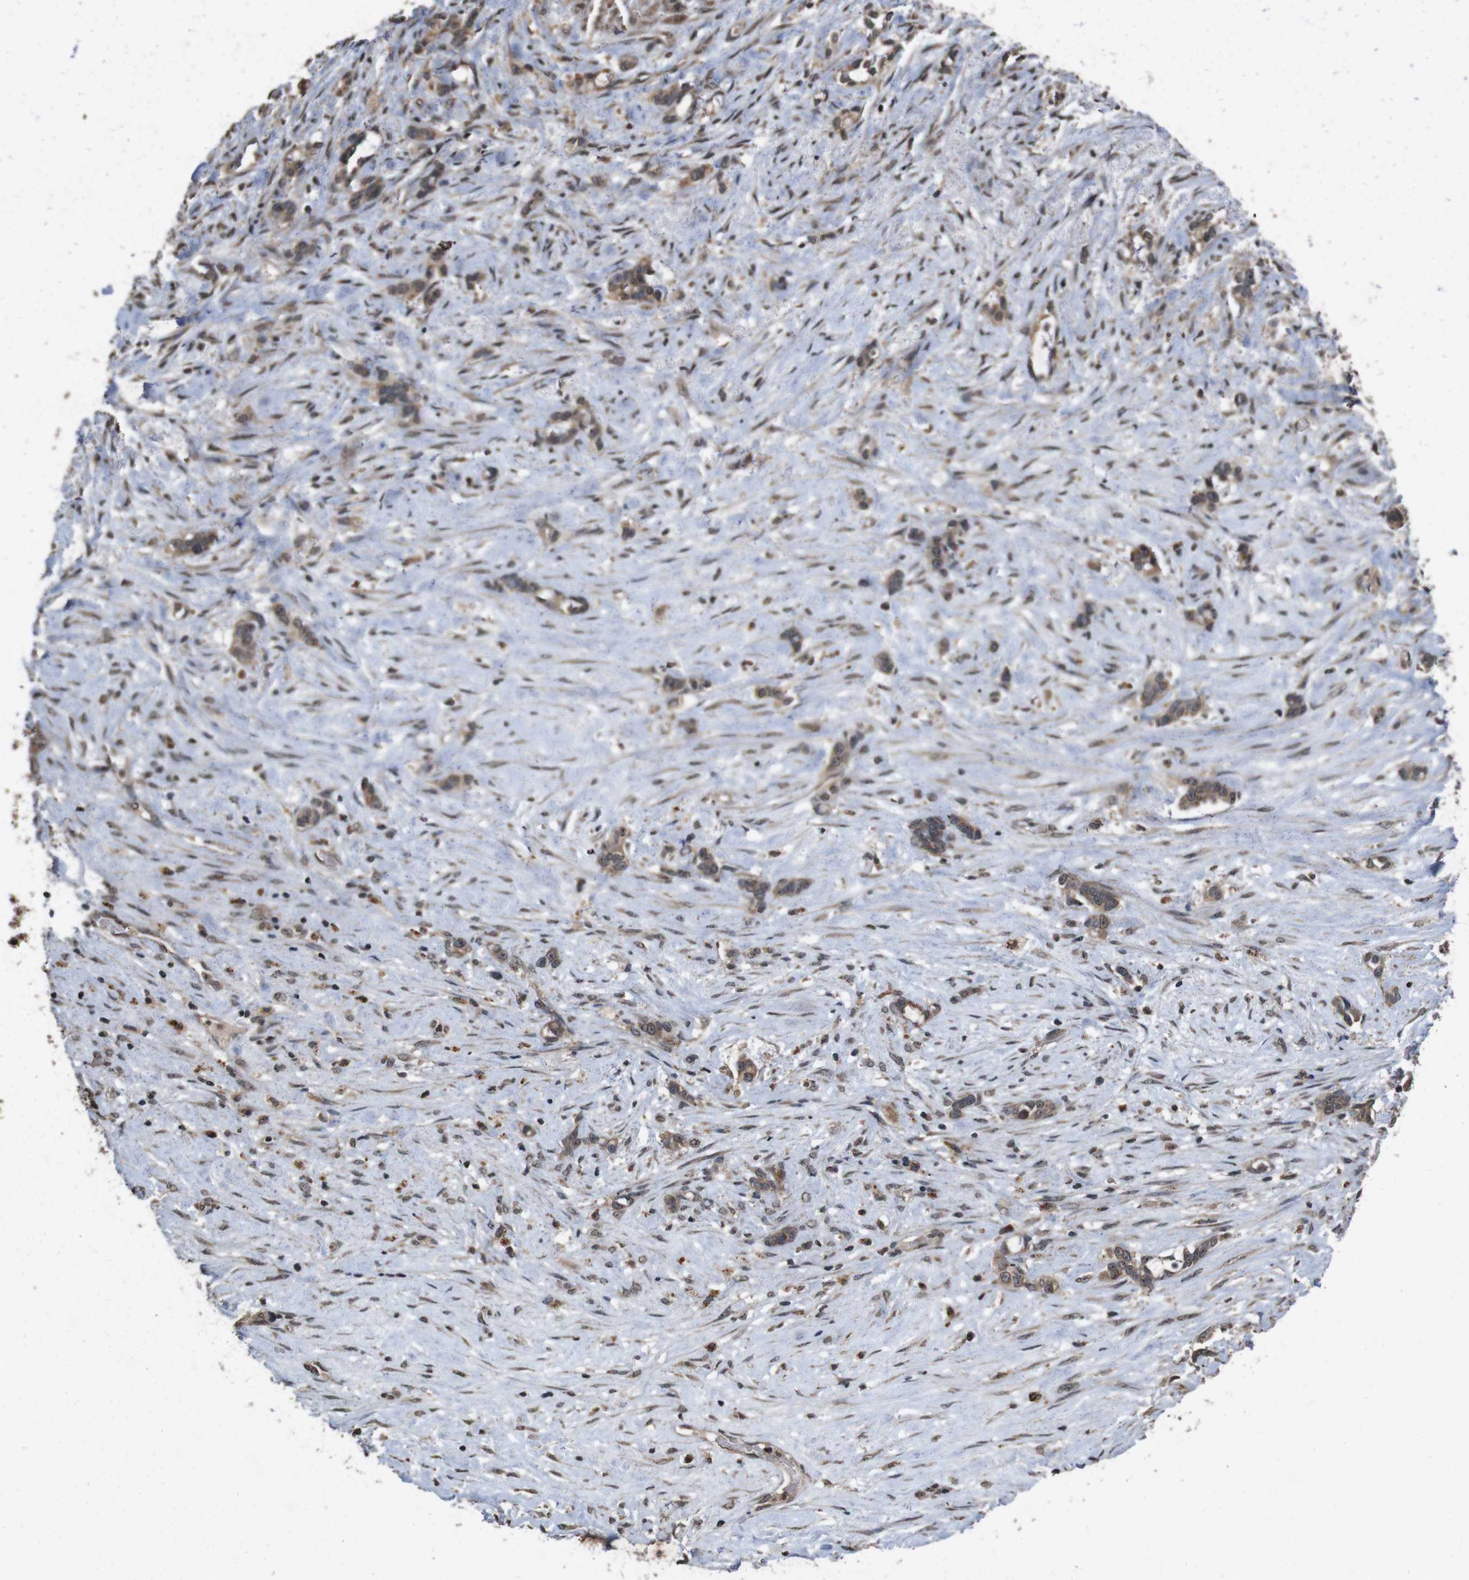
{"staining": {"intensity": "moderate", "quantity": ">75%", "location": "cytoplasmic/membranous"}, "tissue": "liver cancer", "cell_type": "Tumor cells", "image_type": "cancer", "snomed": [{"axis": "morphology", "description": "Cholangiocarcinoma"}, {"axis": "topography", "description": "Liver"}], "caption": "Protein expression analysis of liver cholangiocarcinoma demonstrates moderate cytoplasmic/membranous positivity in about >75% of tumor cells.", "gene": "SORL1", "patient": {"sex": "female", "age": 65}}